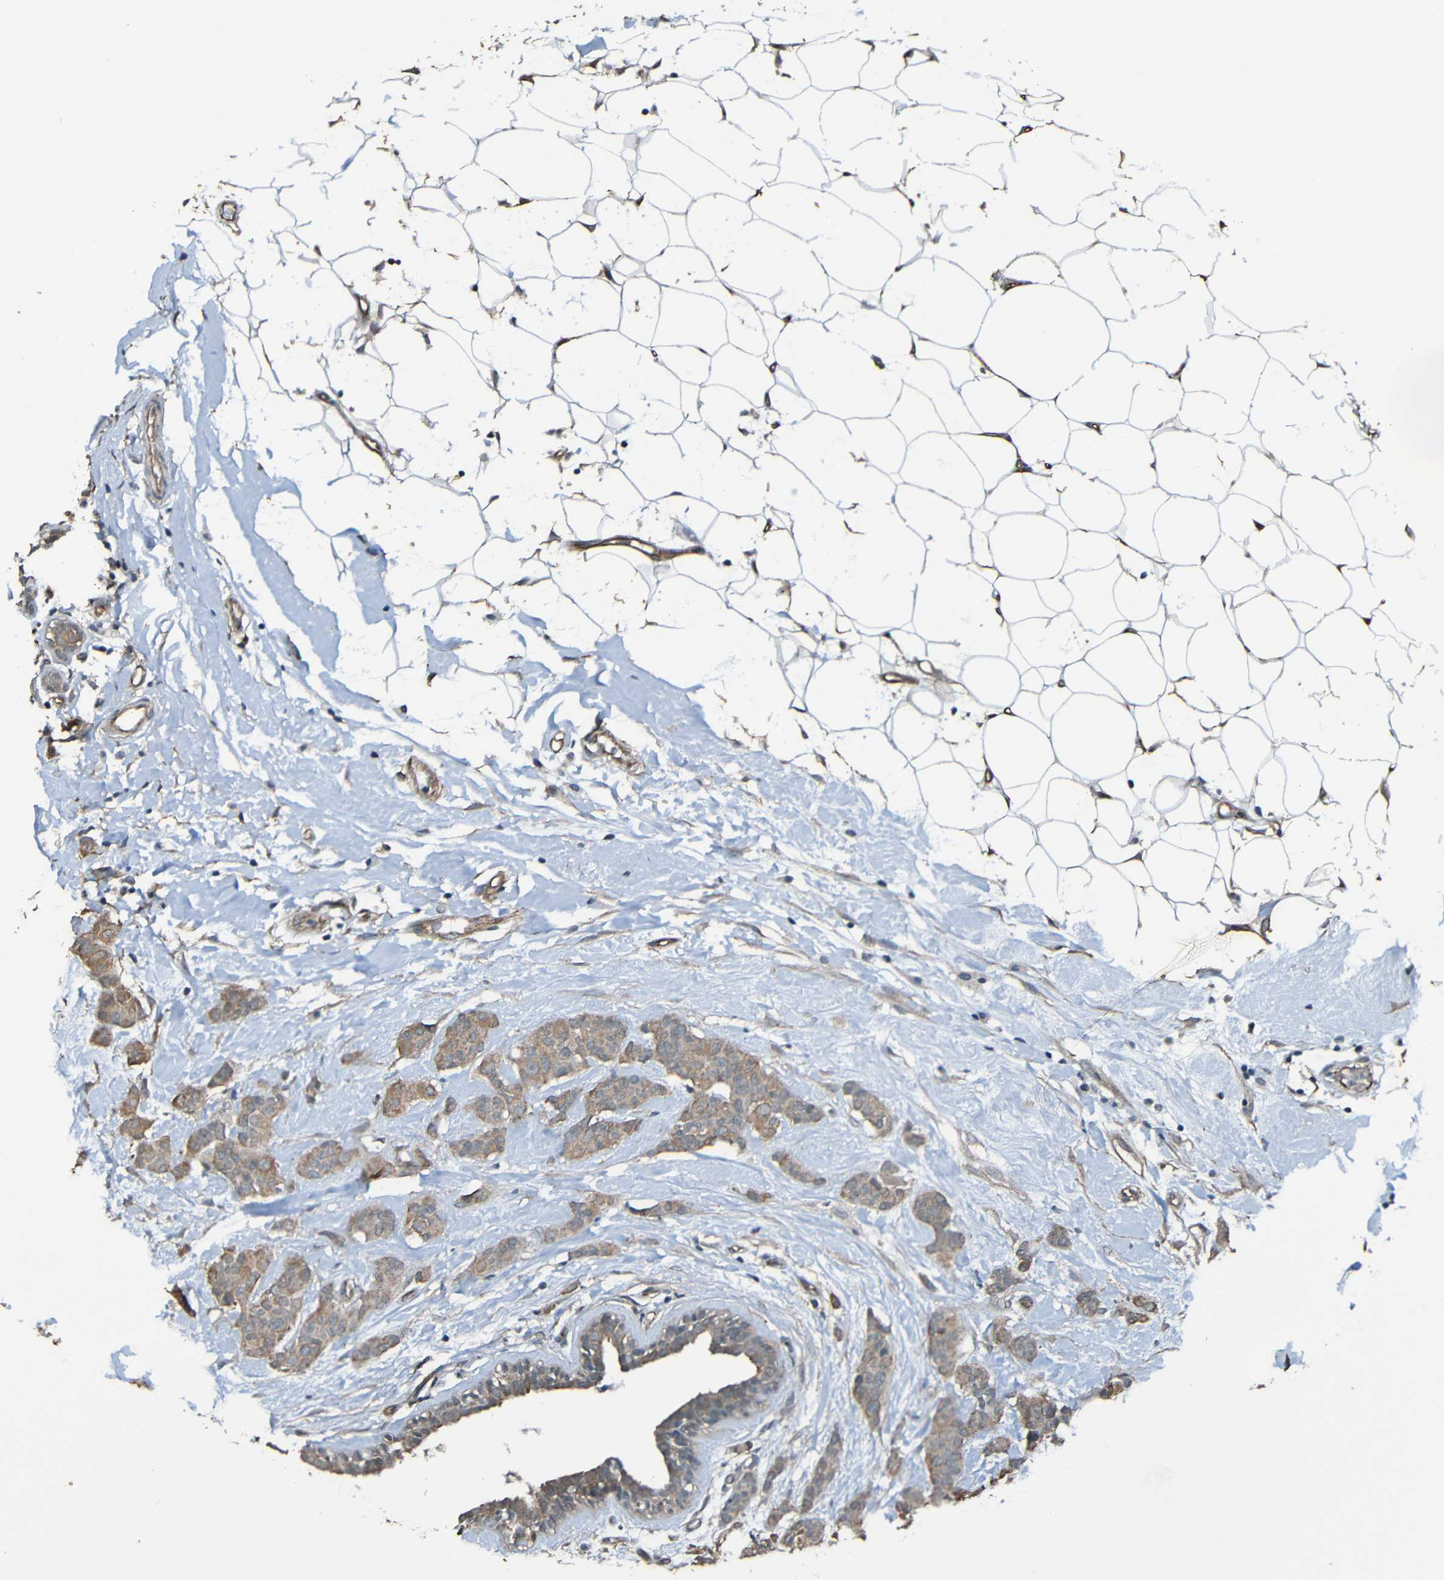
{"staining": {"intensity": "weak", "quantity": ">75%", "location": "cytoplasmic/membranous"}, "tissue": "breast cancer", "cell_type": "Tumor cells", "image_type": "cancer", "snomed": [{"axis": "morphology", "description": "Normal tissue, NOS"}, {"axis": "morphology", "description": "Duct carcinoma"}, {"axis": "topography", "description": "Breast"}], "caption": "Approximately >75% of tumor cells in breast infiltrating ductal carcinoma show weak cytoplasmic/membranous protein positivity as visualized by brown immunohistochemical staining.", "gene": "LGR5", "patient": {"sex": "female", "age": 40}}